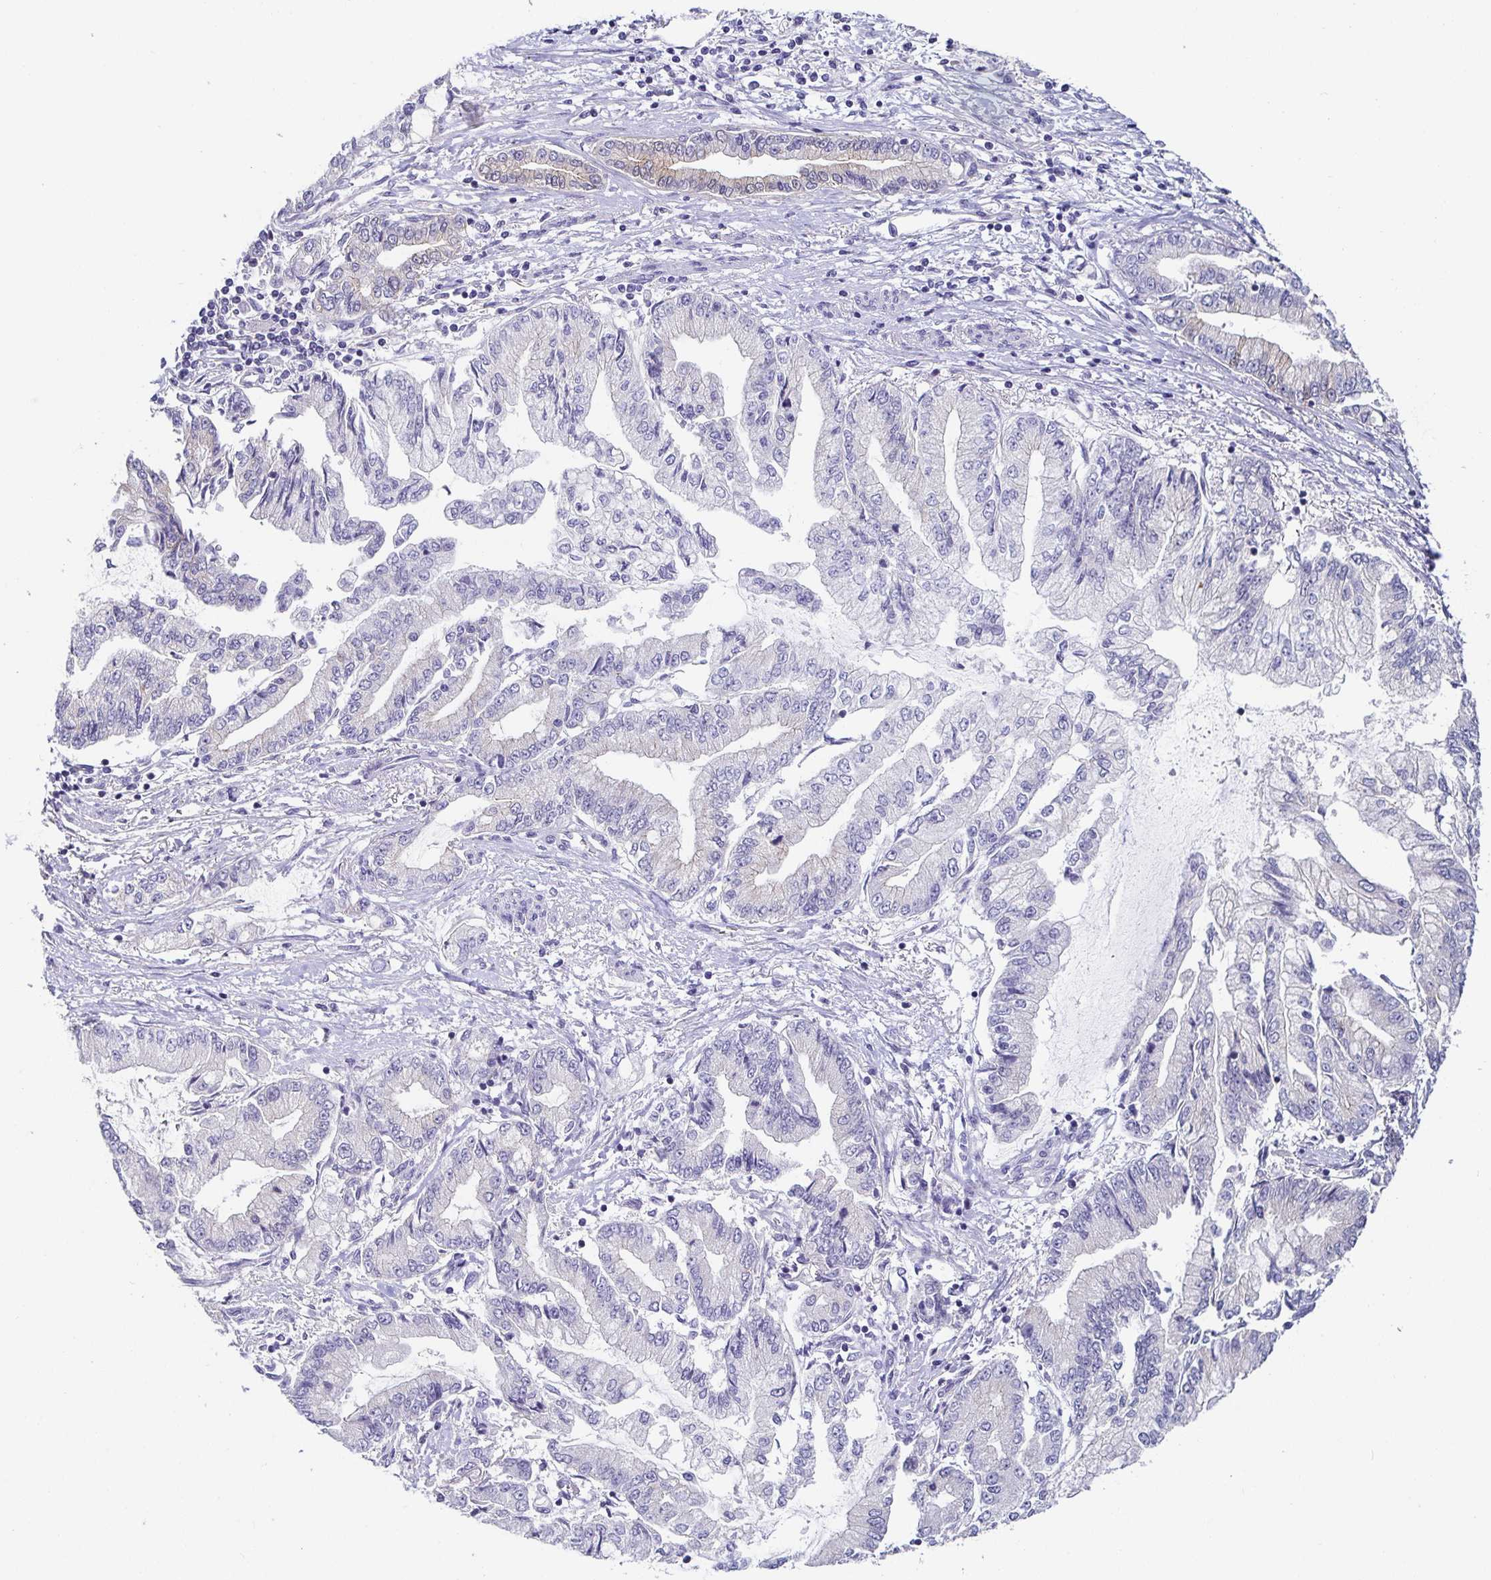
{"staining": {"intensity": "weak", "quantity": "<25%", "location": "cytoplasmic/membranous"}, "tissue": "stomach cancer", "cell_type": "Tumor cells", "image_type": "cancer", "snomed": [{"axis": "morphology", "description": "Adenocarcinoma, NOS"}, {"axis": "topography", "description": "Stomach, upper"}], "caption": "The image exhibits no significant staining in tumor cells of stomach adenocarcinoma.", "gene": "PIWIL3", "patient": {"sex": "female", "age": 74}}